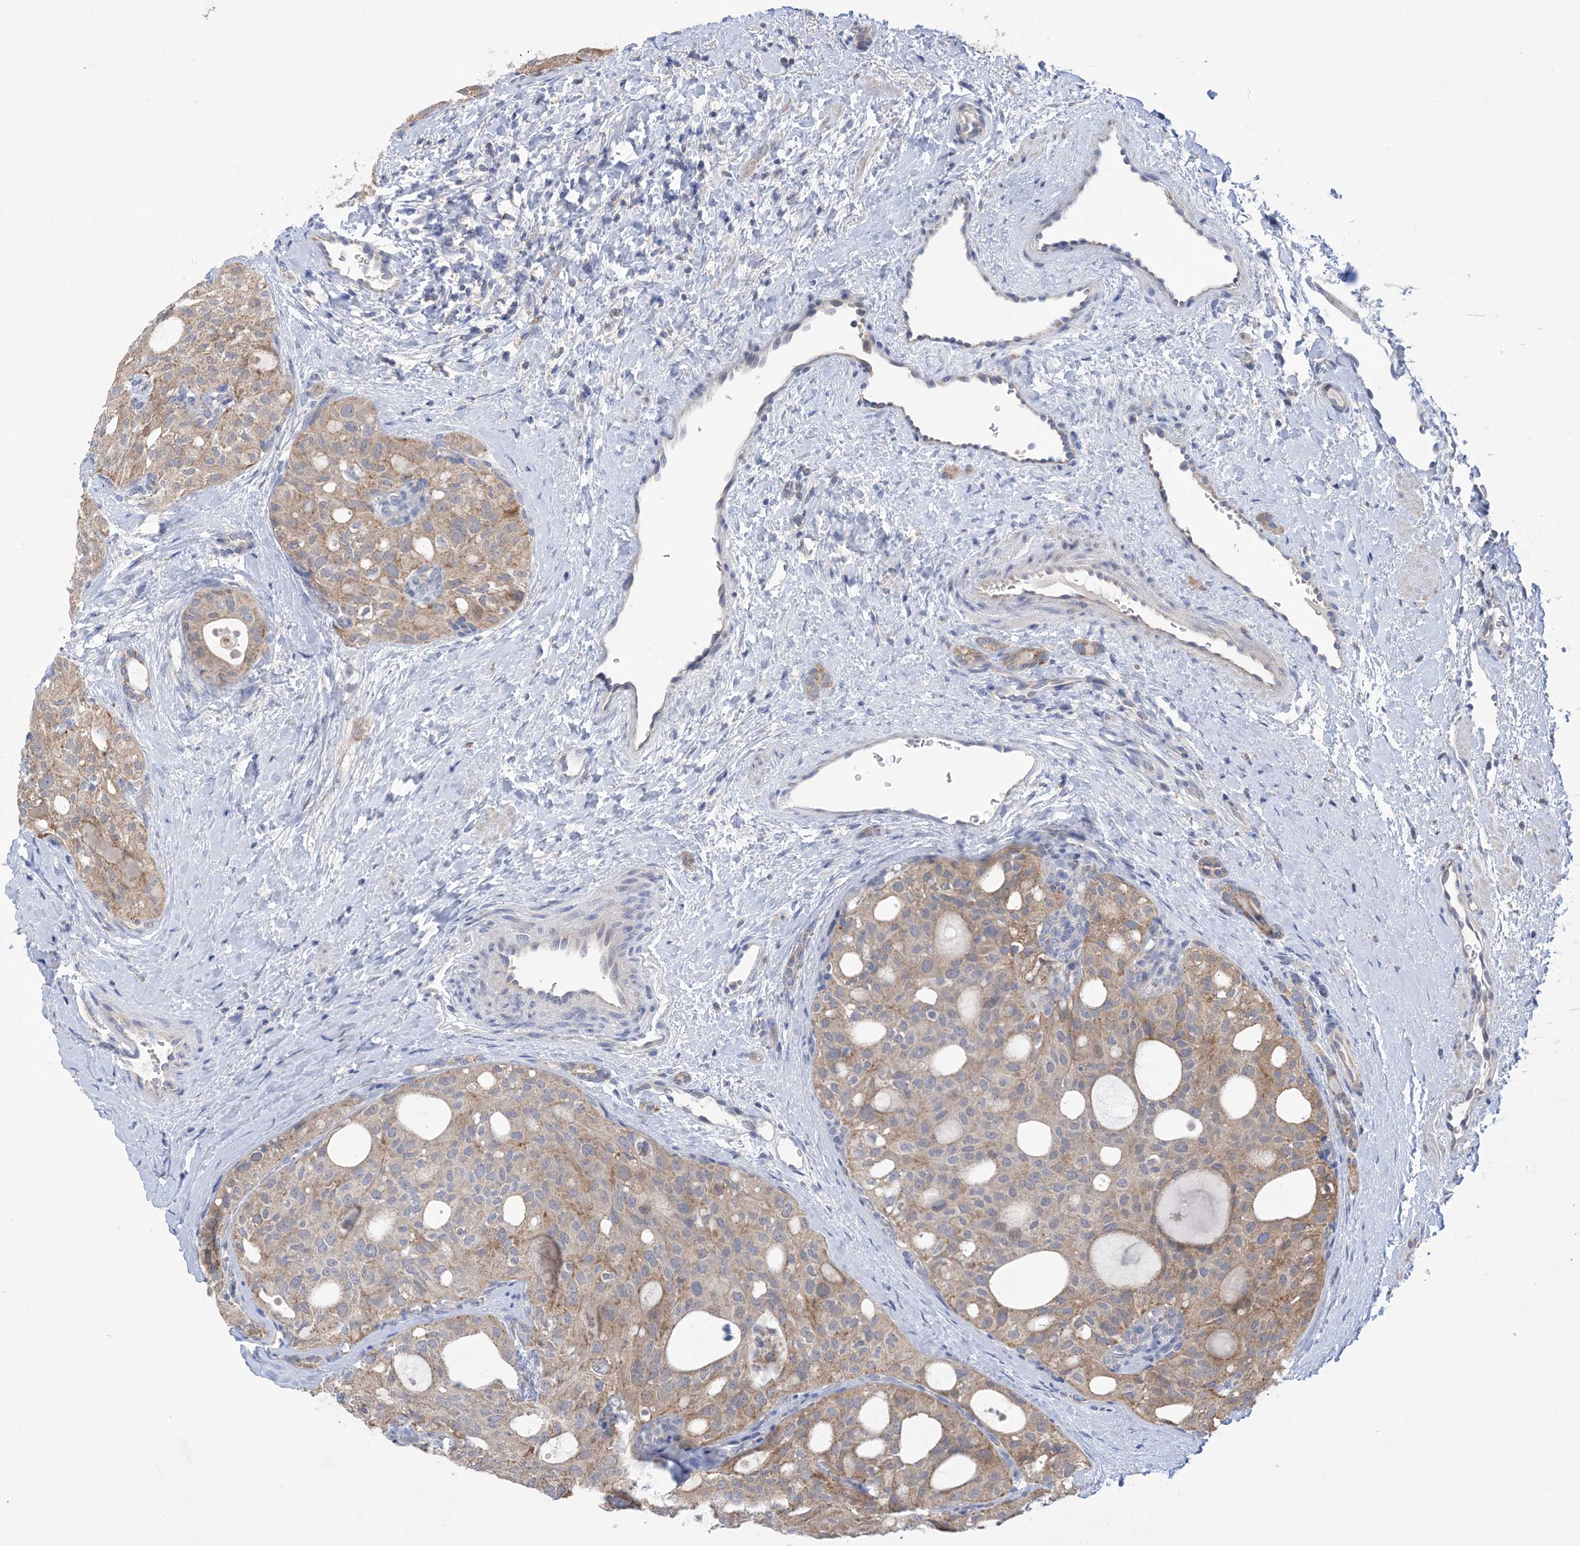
{"staining": {"intensity": "weak", "quantity": "25%-75%", "location": "cytoplasmic/membranous"}, "tissue": "thyroid cancer", "cell_type": "Tumor cells", "image_type": "cancer", "snomed": [{"axis": "morphology", "description": "Follicular adenoma carcinoma, NOS"}, {"axis": "topography", "description": "Thyroid gland"}], "caption": "Immunohistochemistry (IHC) photomicrograph of thyroid follicular adenoma carcinoma stained for a protein (brown), which exhibits low levels of weak cytoplasmic/membranous staining in about 25%-75% of tumor cells.", "gene": "CLEC16A", "patient": {"sex": "male", "age": 75}}